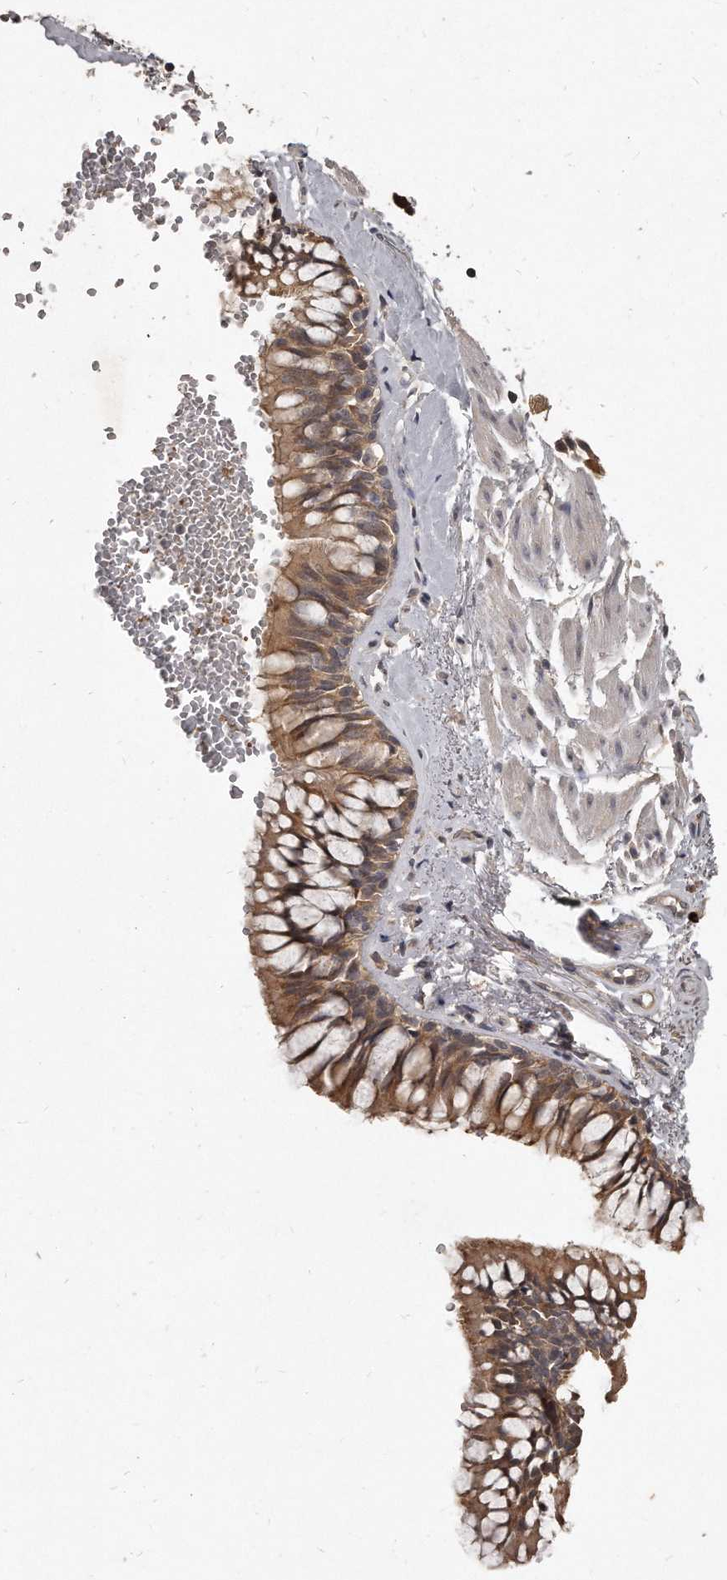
{"staining": {"intensity": "moderate", "quantity": ">75%", "location": "cytoplasmic/membranous"}, "tissue": "bronchus", "cell_type": "Respiratory epithelial cells", "image_type": "normal", "snomed": [{"axis": "morphology", "description": "Normal tissue, NOS"}, {"axis": "topography", "description": "Cartilage tissue"}, {"axis": "topography", "description": "Bronchus"}], "caption": "Protein expression analysis of normal human bronchus reveals moderate cytoplasmic/membranous expression in approximately >75% of respiratory epithelial cells. (Brightfield microscopy of DAB IHC at high magnification).", "gene": "GRB10", "patient": {"sex": "female", "age": 73}}